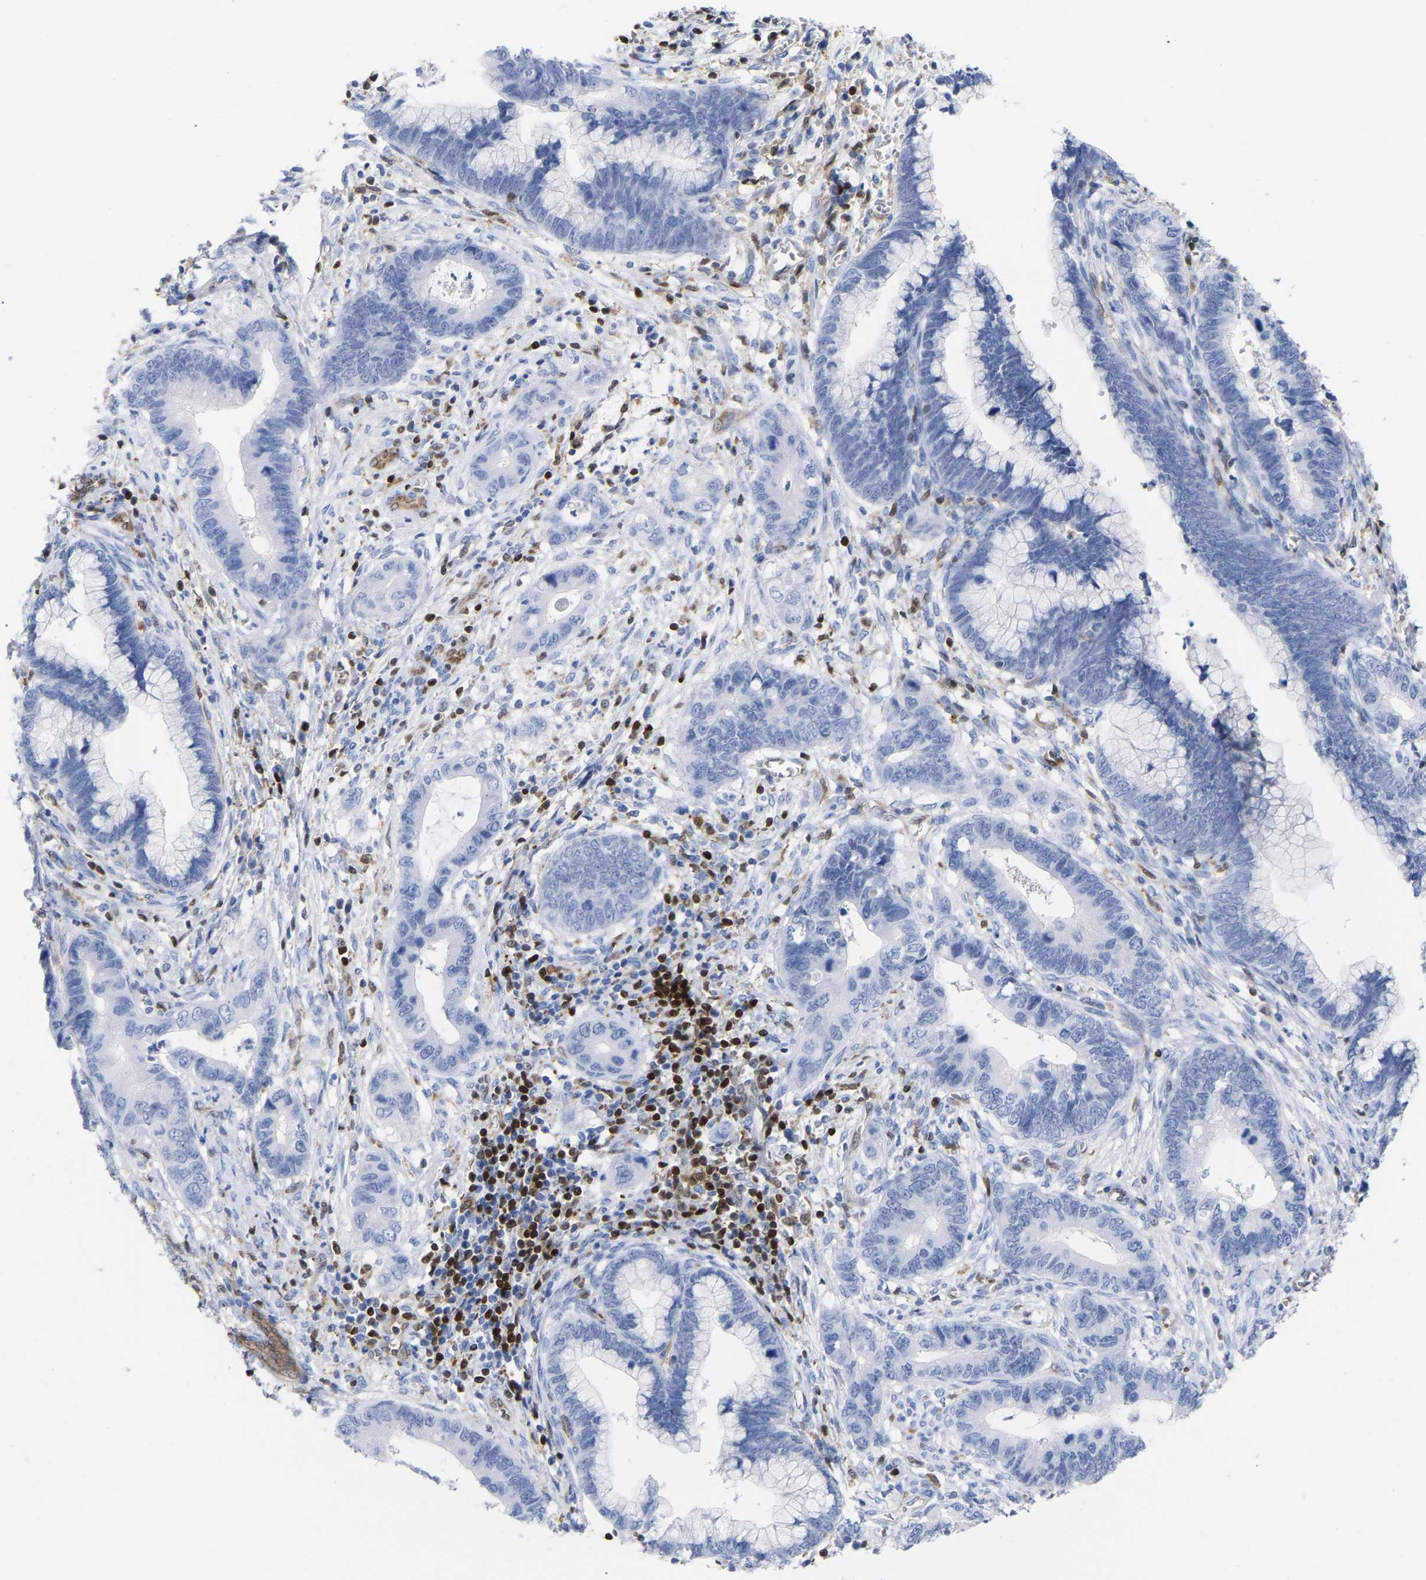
{"staining": {"intensity": "negative", "quantity": "none", "location": "none"}, "tissue": "cervical cancer", "cell_type": "Tumor cells", "image_type": "cancer", "snomed": [{"axis": "morphology", "description": "Adenocarcinoma, NOS"}, {"axis": "topography", "description": "Cervix"}], "caption": "DAB (3,3'-diaminobenzidine) immunohistochemical staining of human cervical cancer (adenocarcinoma) shows no significant positivity in tumor cells.", "gene": "GIMAP4", "patient": {"sex": "female", "age": 44}}